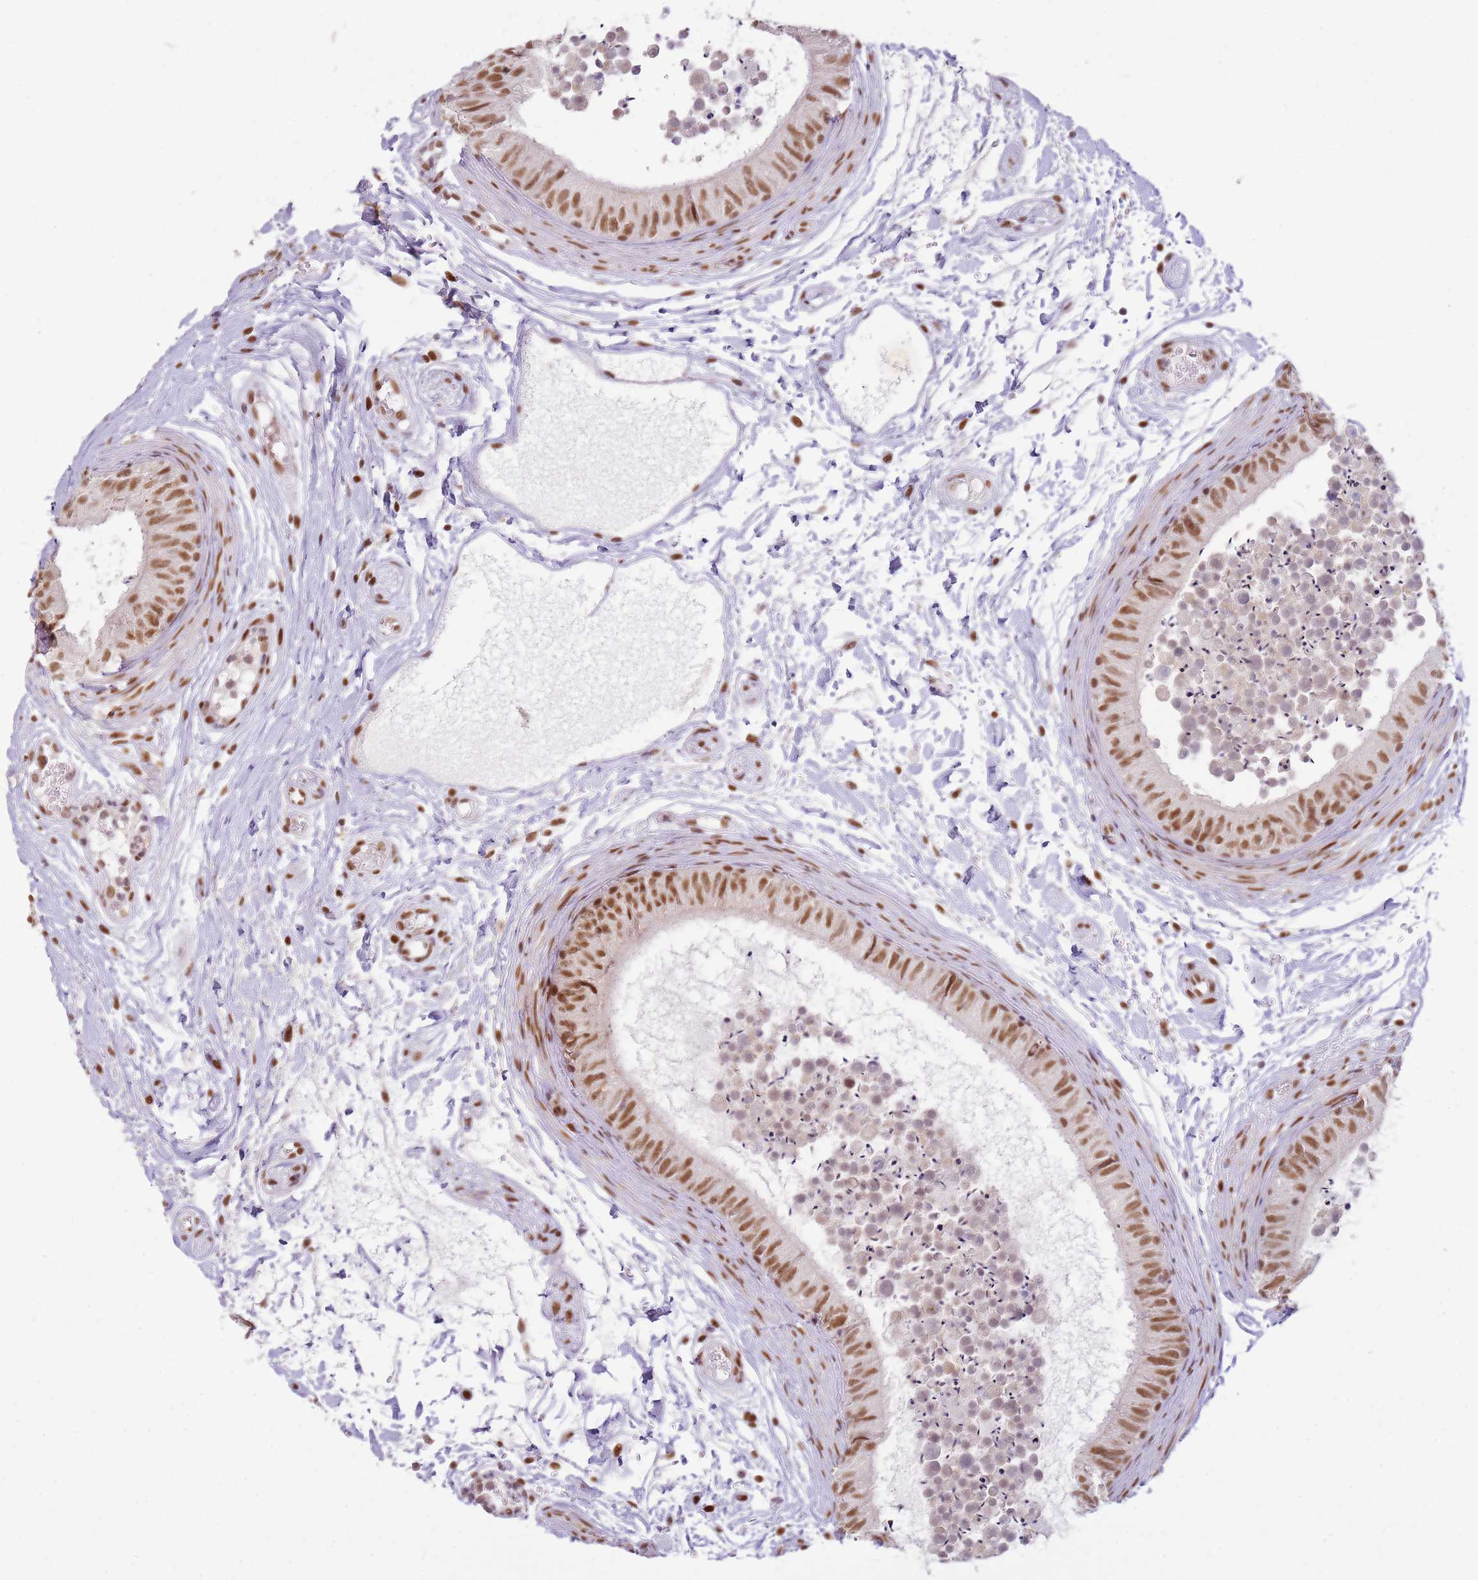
{"staining": {"intensity": "moderate", "quantity": ">75%", "location": "nuclear"}, "tissue": "epididymis", "cell_type": "Glandular cells", "image_type": "normal", "snomed": [{"axis": "morphology", "description": "Normal tissue, NOS"}, {"axis": "topography", "description": "Epididymis"}], "caption": "An image of epididymis stained for a protein reveals moderate nuclear brown staining in glandular cells. (brown staining indicates protein expression, while blue staining denotes nuclei).", "gene": "PHC2", "patient": {"sex": "male", "age": 15}}